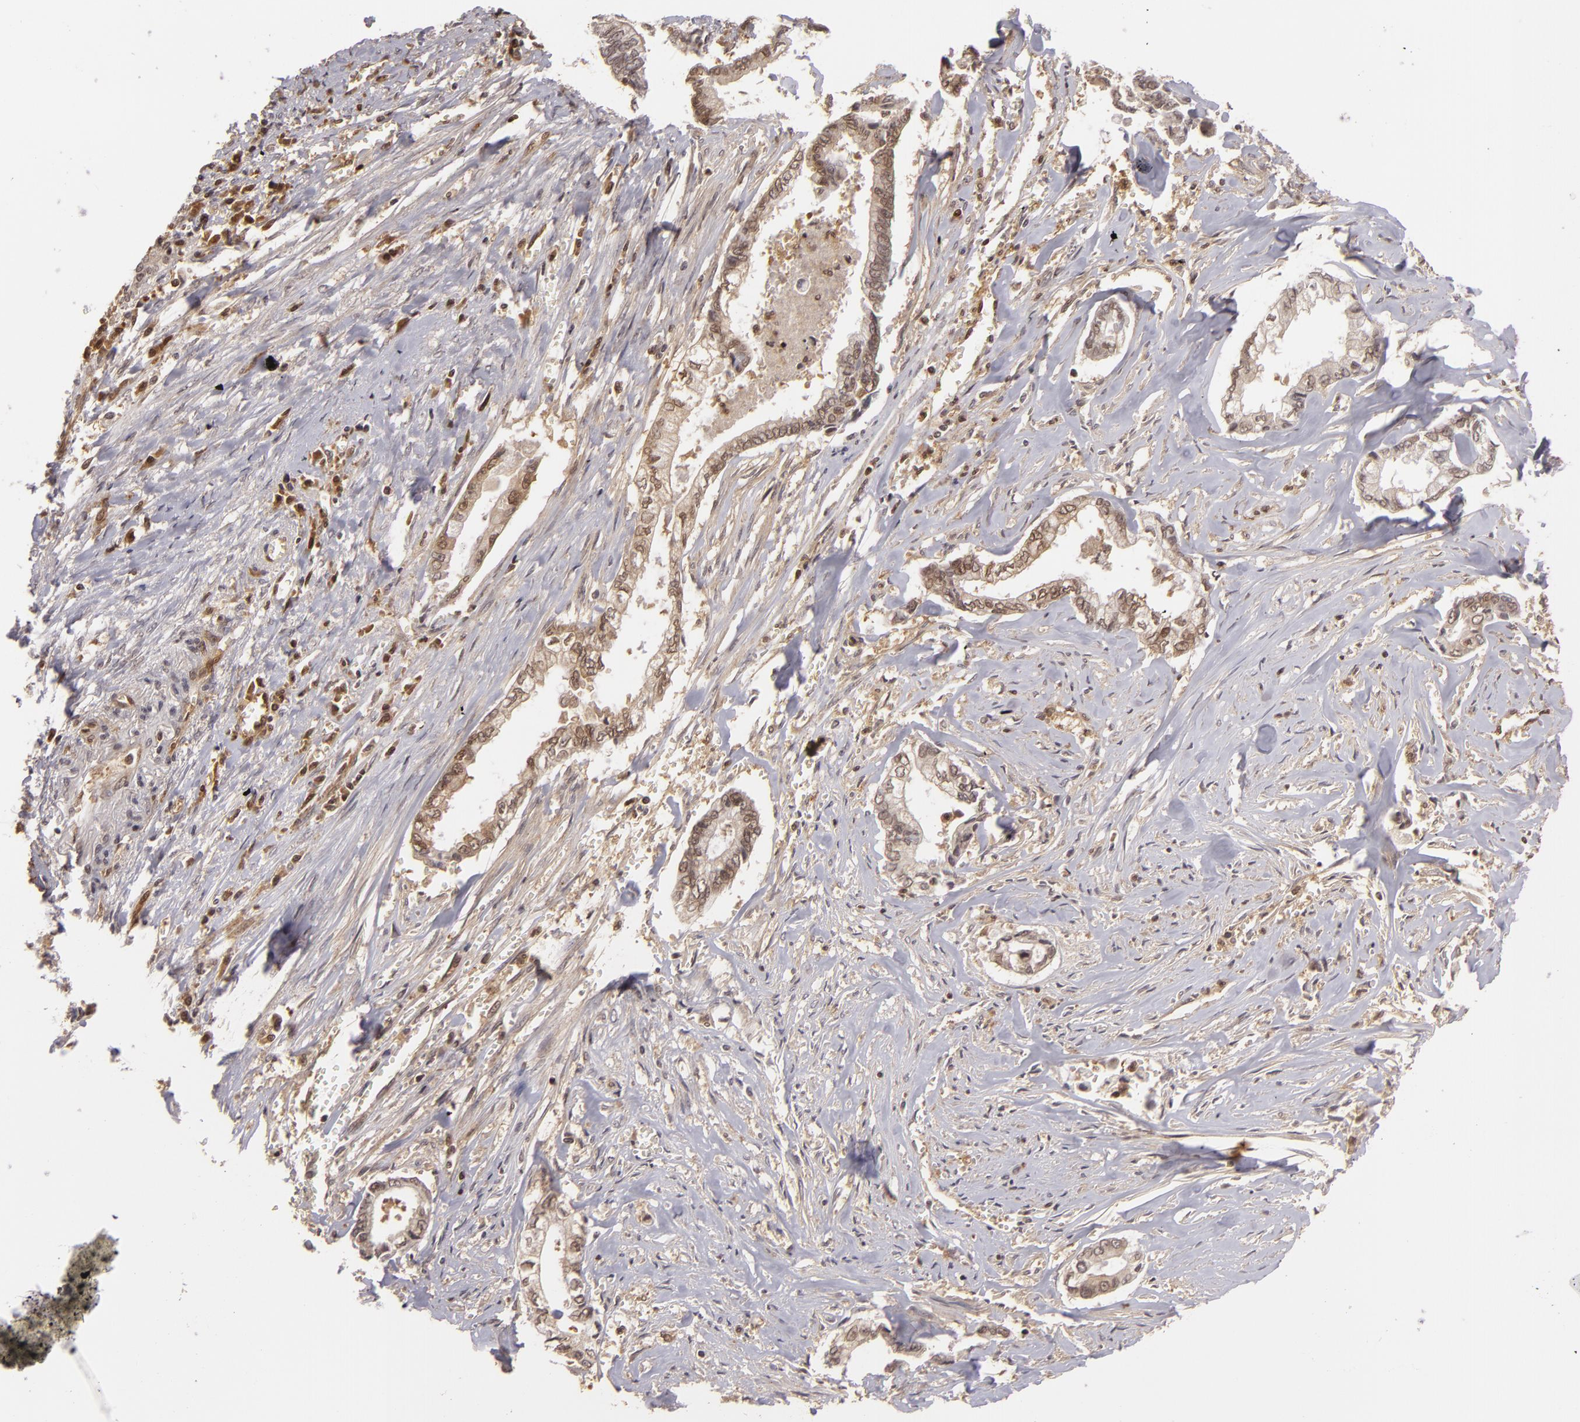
{"staining": {"intensity": "weak", "quantity": "25%-75%", "location": "cytoplasmic/membranous"}, "tissue": "liver cancer", "cell_type": "Tumor cells", "image_type": "cancer", "snomed": [{"axis": "morphology", "description": "Cholangiocarcinoma"}, {"axis": "topography", "description": "Liver"}], "caption": "A low amount of weak cytoplasmic/membranous staining is appreciated in about 25%-75% of tumor cells in liver cholangiocarcinoma tissue. The protein of interest is stained brown, and the nuclei are stained in blue (DAB IHC with brightfield microscopy, high magnification).", "gene": "ZBTB33", "patient": {"sex": "male", "age": 57}}